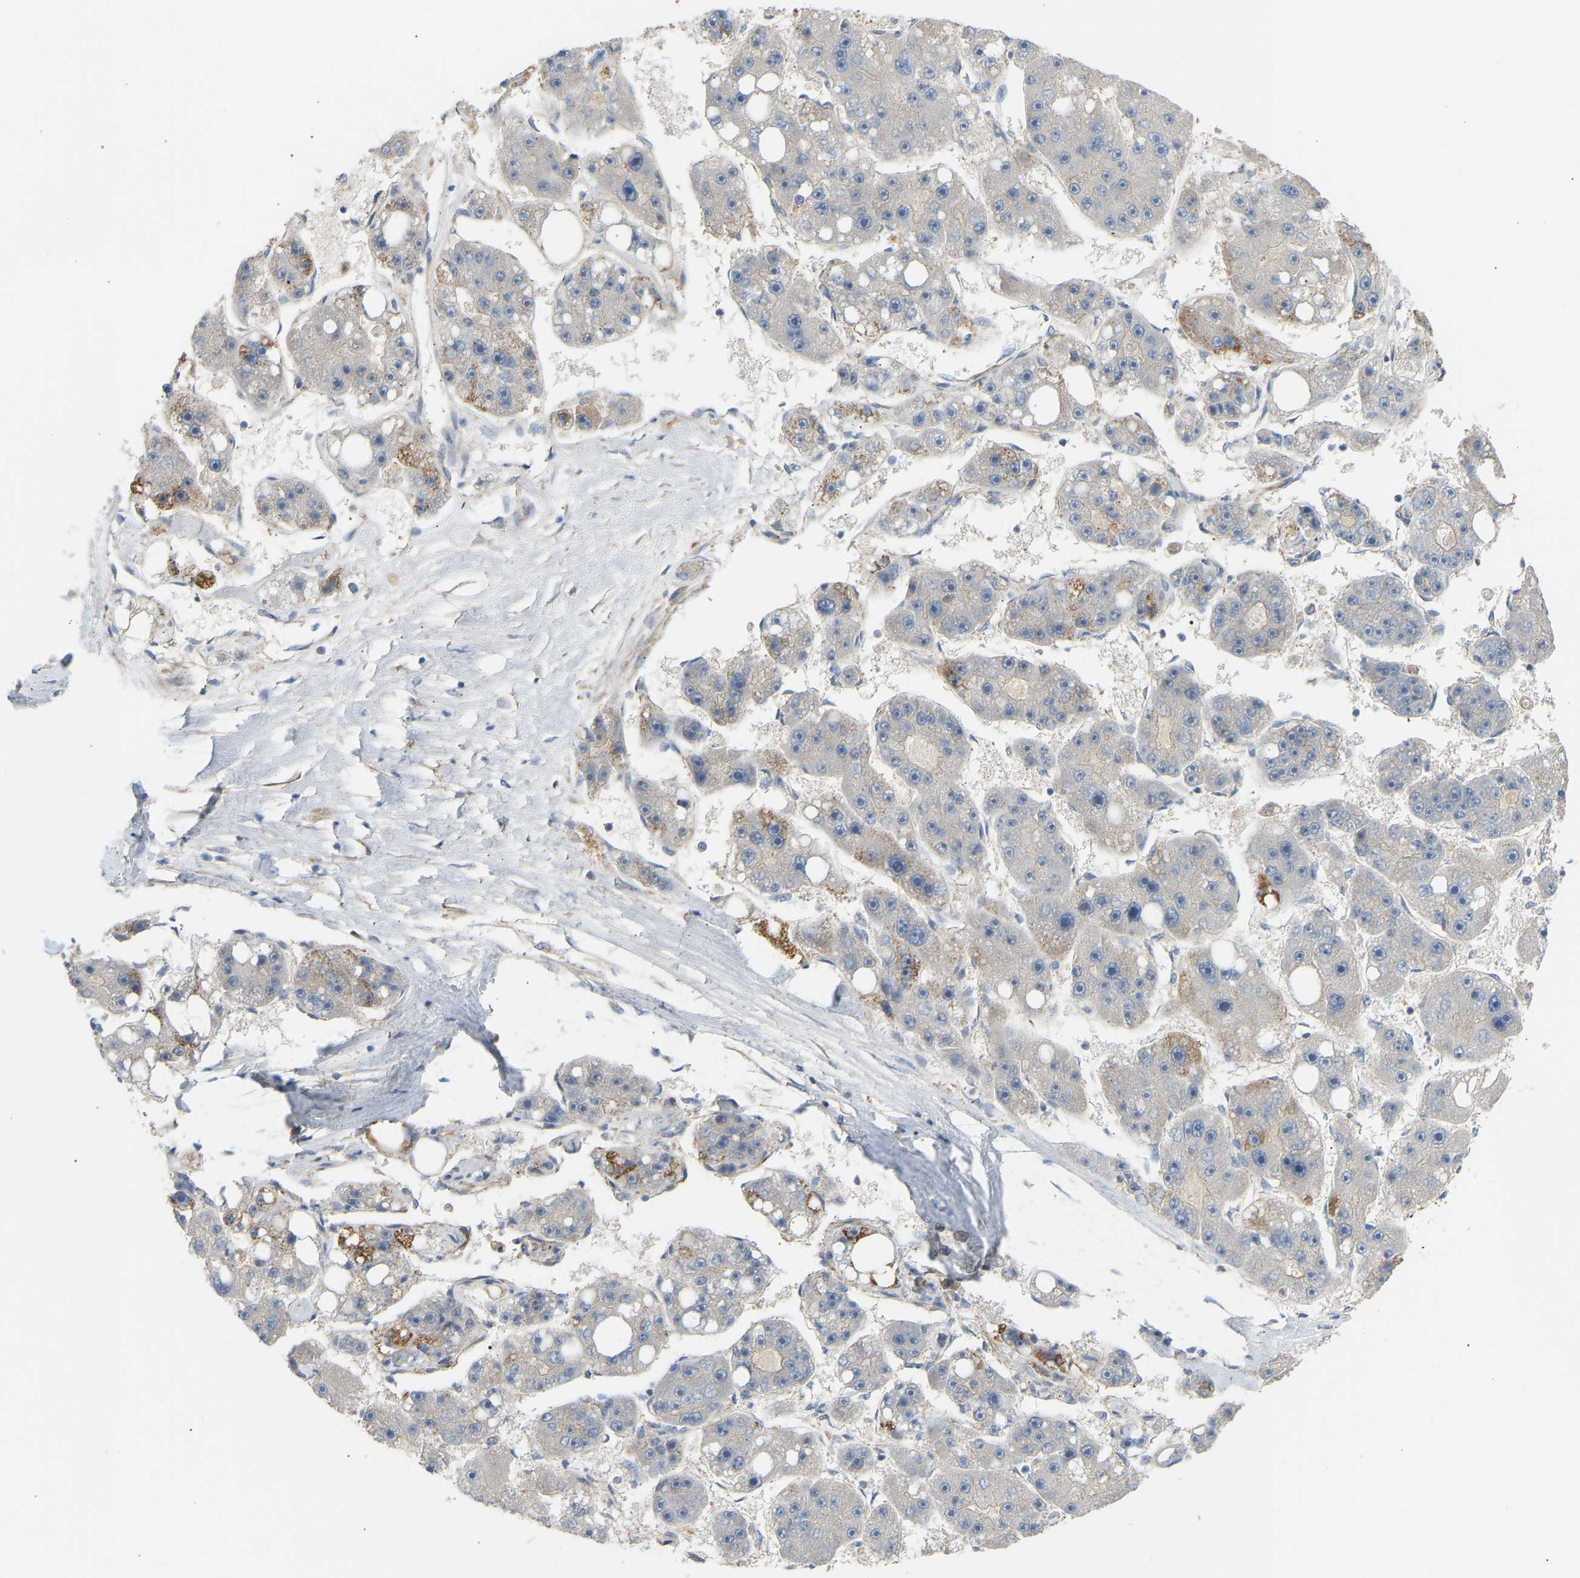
{"staining": {"intensity": "moderate", "quantity": "<25%", "location": "cytoplasmic/membranous"}, "tissue": "liver cancer", "cell_type": "Tumor cells", "image_type": "cancer", "snomed": [{"axis": "morphology", "description": "Carcinoma, Hepatocellular, NOS"}, {"axis": "topography", "description": "Liver"}], "caption": "Hepatocellular carcinoma (liver) tissue displays moderate cytoplasmic/membranous expression in approximately <25% of tumor cells", "gene": "YIPF2", "patient": {"sex": "female", "age": 61}}